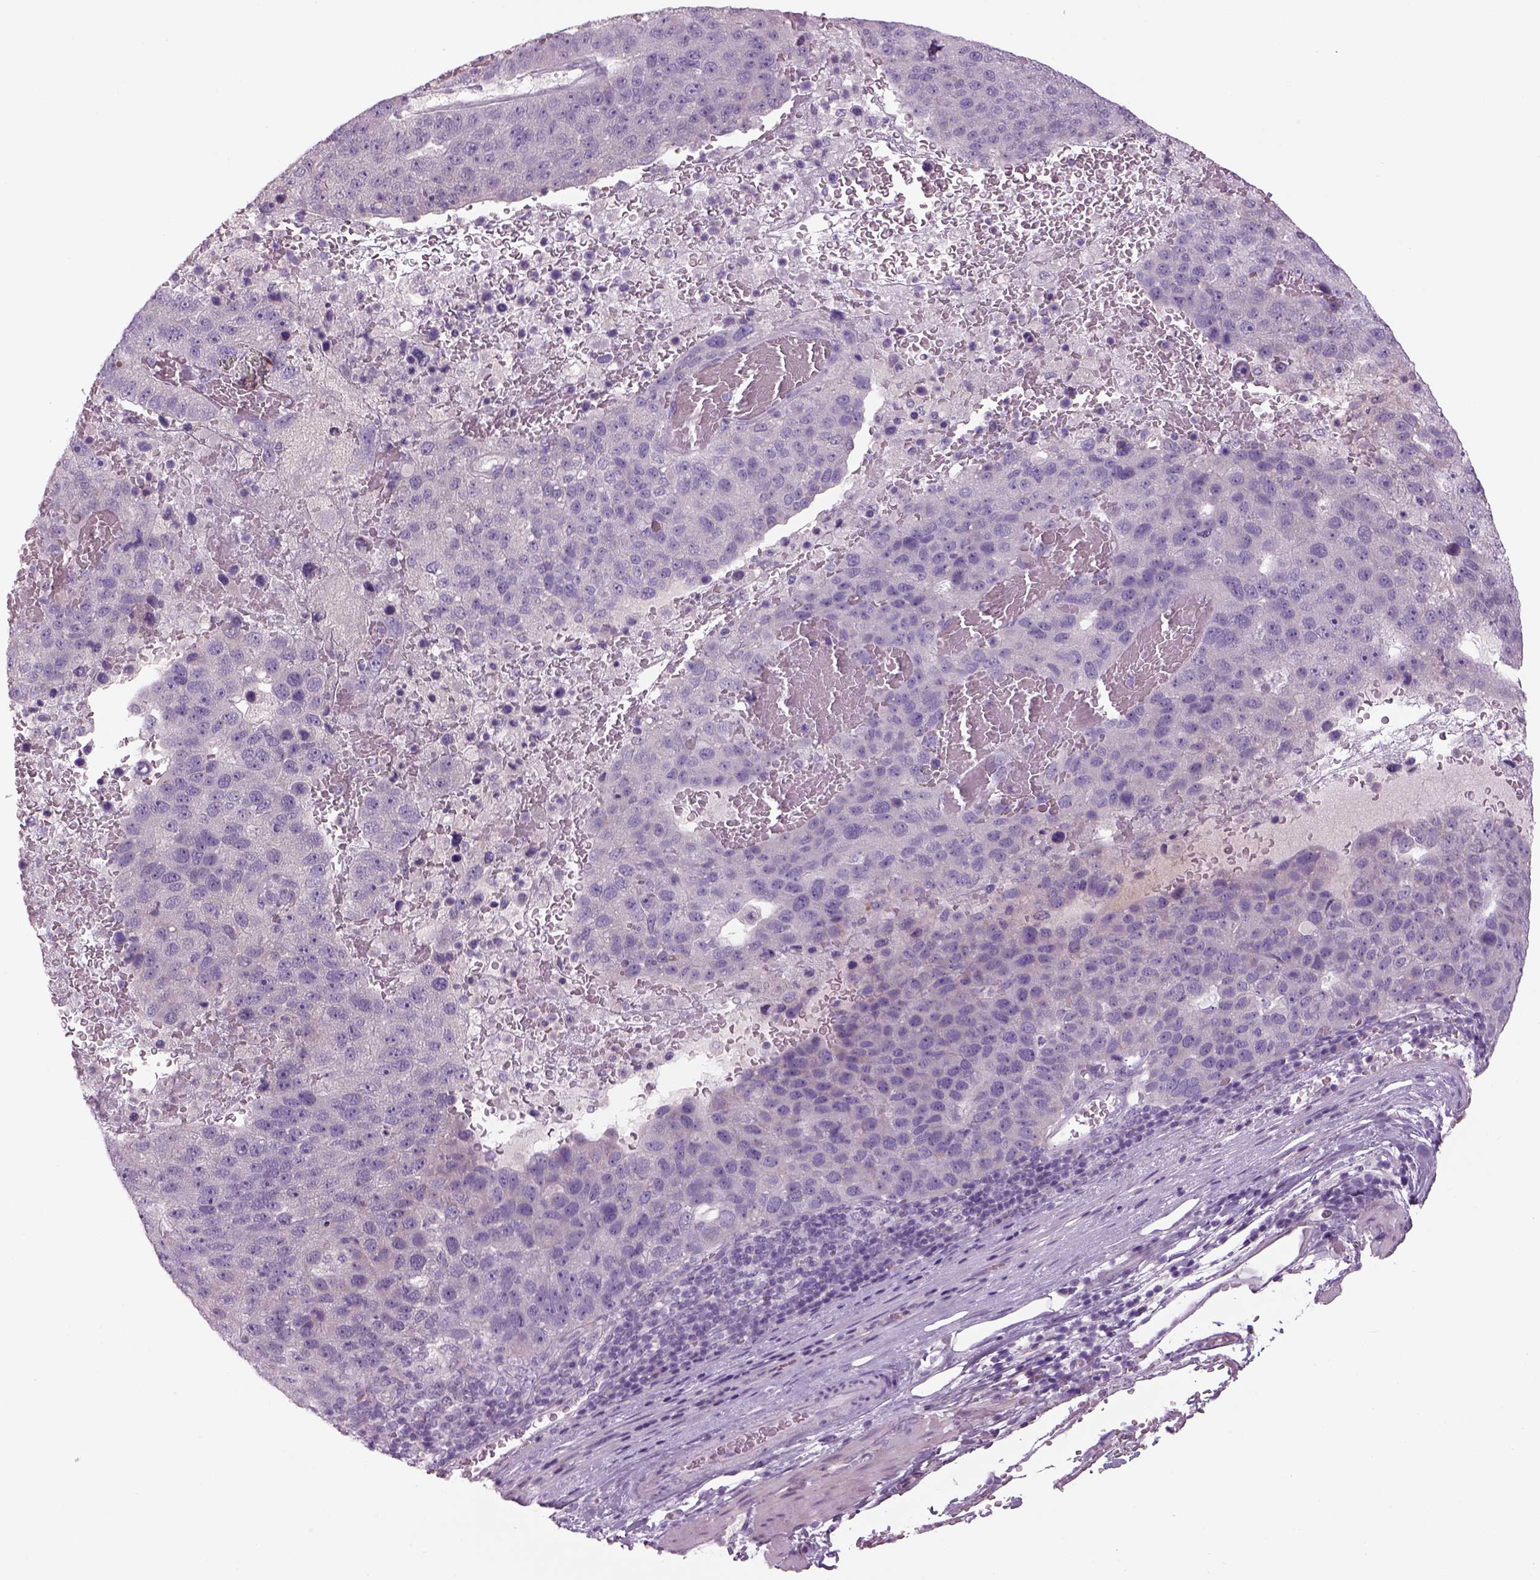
{"staining": {"intensity": "negative", "quantity": "none", "location": "none"}, "tissue": "pancreatic cancer", "cell_type": "Tumor cells", "image_type": "cancer", "snomed": [{"axis": "morphology", "description": "Adenocarcinoma, NOS"}, {"axis": "topography", "description": "Pancreas"}], "caption": "IHC histopathology image of neoplastic tissue: adenocarcinoma (pancreatic) stained with DAB (3,3'-diaminobenzidine) shows no significant protein expression in tumor cells. (IHC, brightfield microscopy, high magnification).", "gene": "MDH1B", "patient": {"sex": "female", "age": 61}}